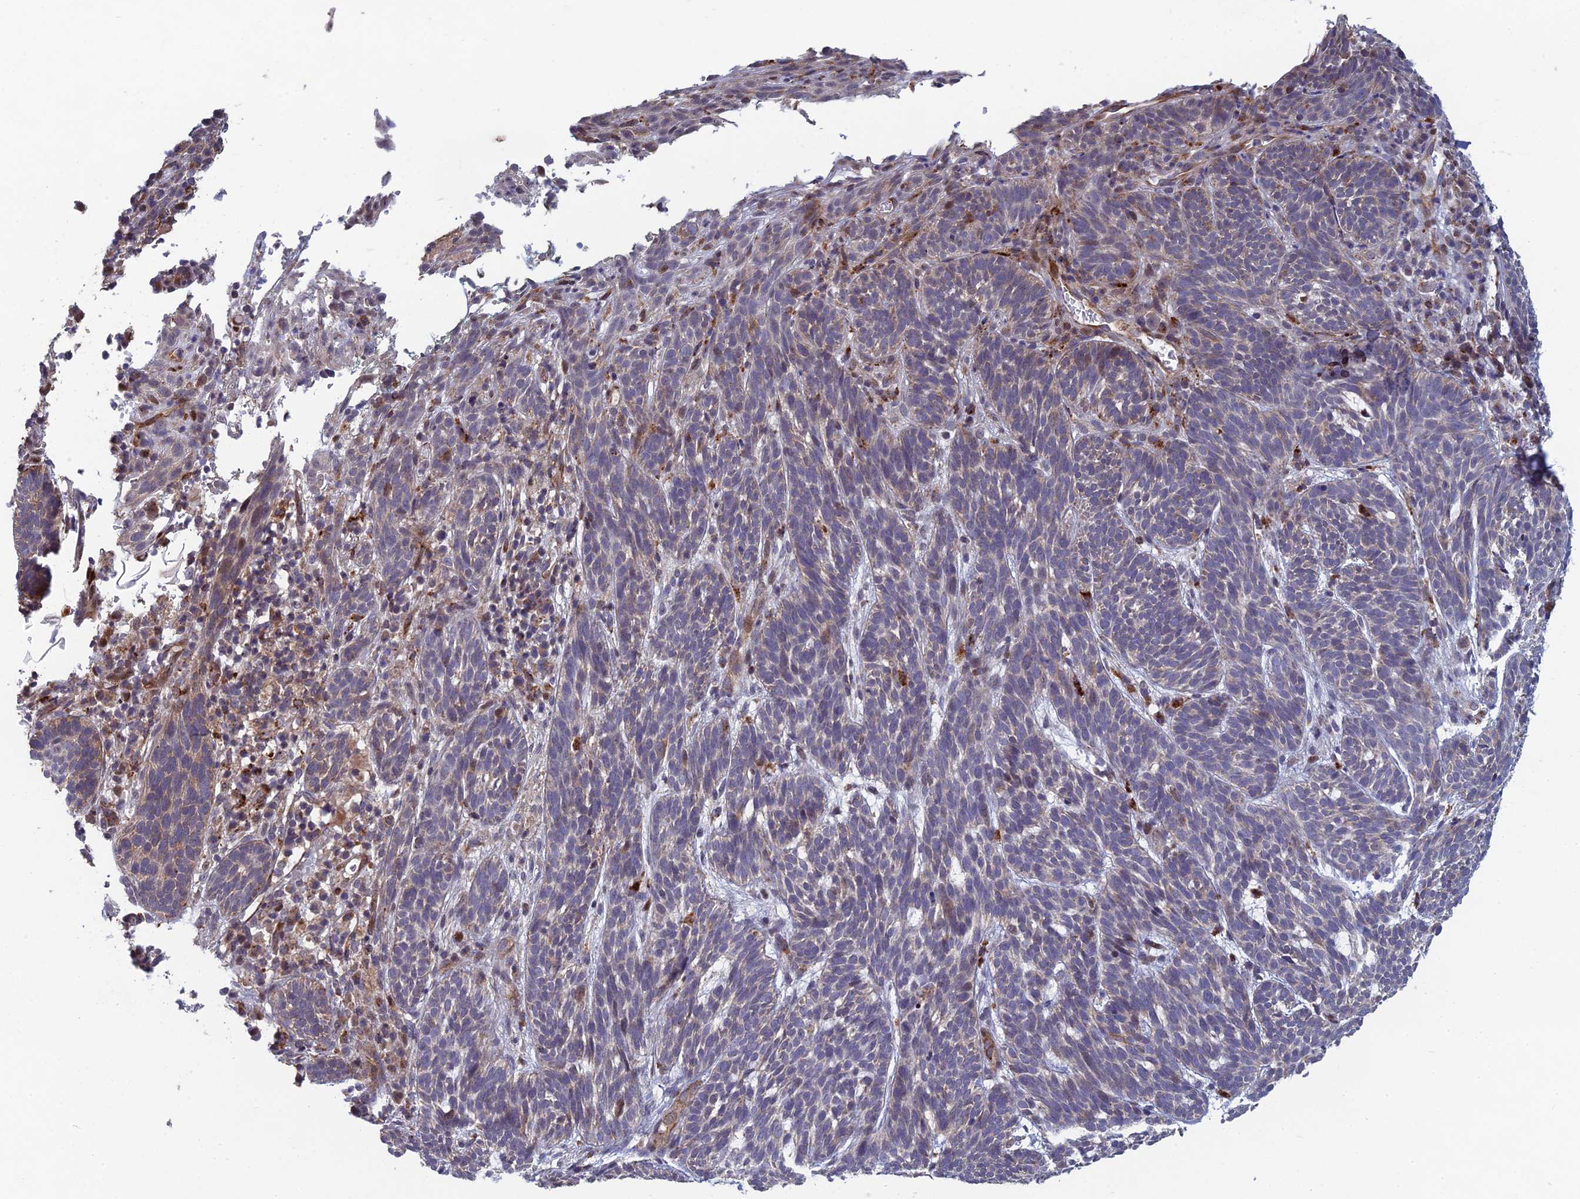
{"staining": {"intensity": "weak", "quantity": "<25%", "location": "cytoplasmic/membranous"}, "tissue": "skin cancer", "cell_type": "Tumor cells", "image_type": "cancer", "snomed": [{"axis": "morphology", "description": "Basal cell carcinoma"}, {"axis": "topography", "description": "Skin"}], "caption": "Immunohistochemical staining of skin basal cell carcinoma displays no significant positivity in tumor cells.", "gene": "FOXS1", "patient": {"sex": "male", "age": 71}}